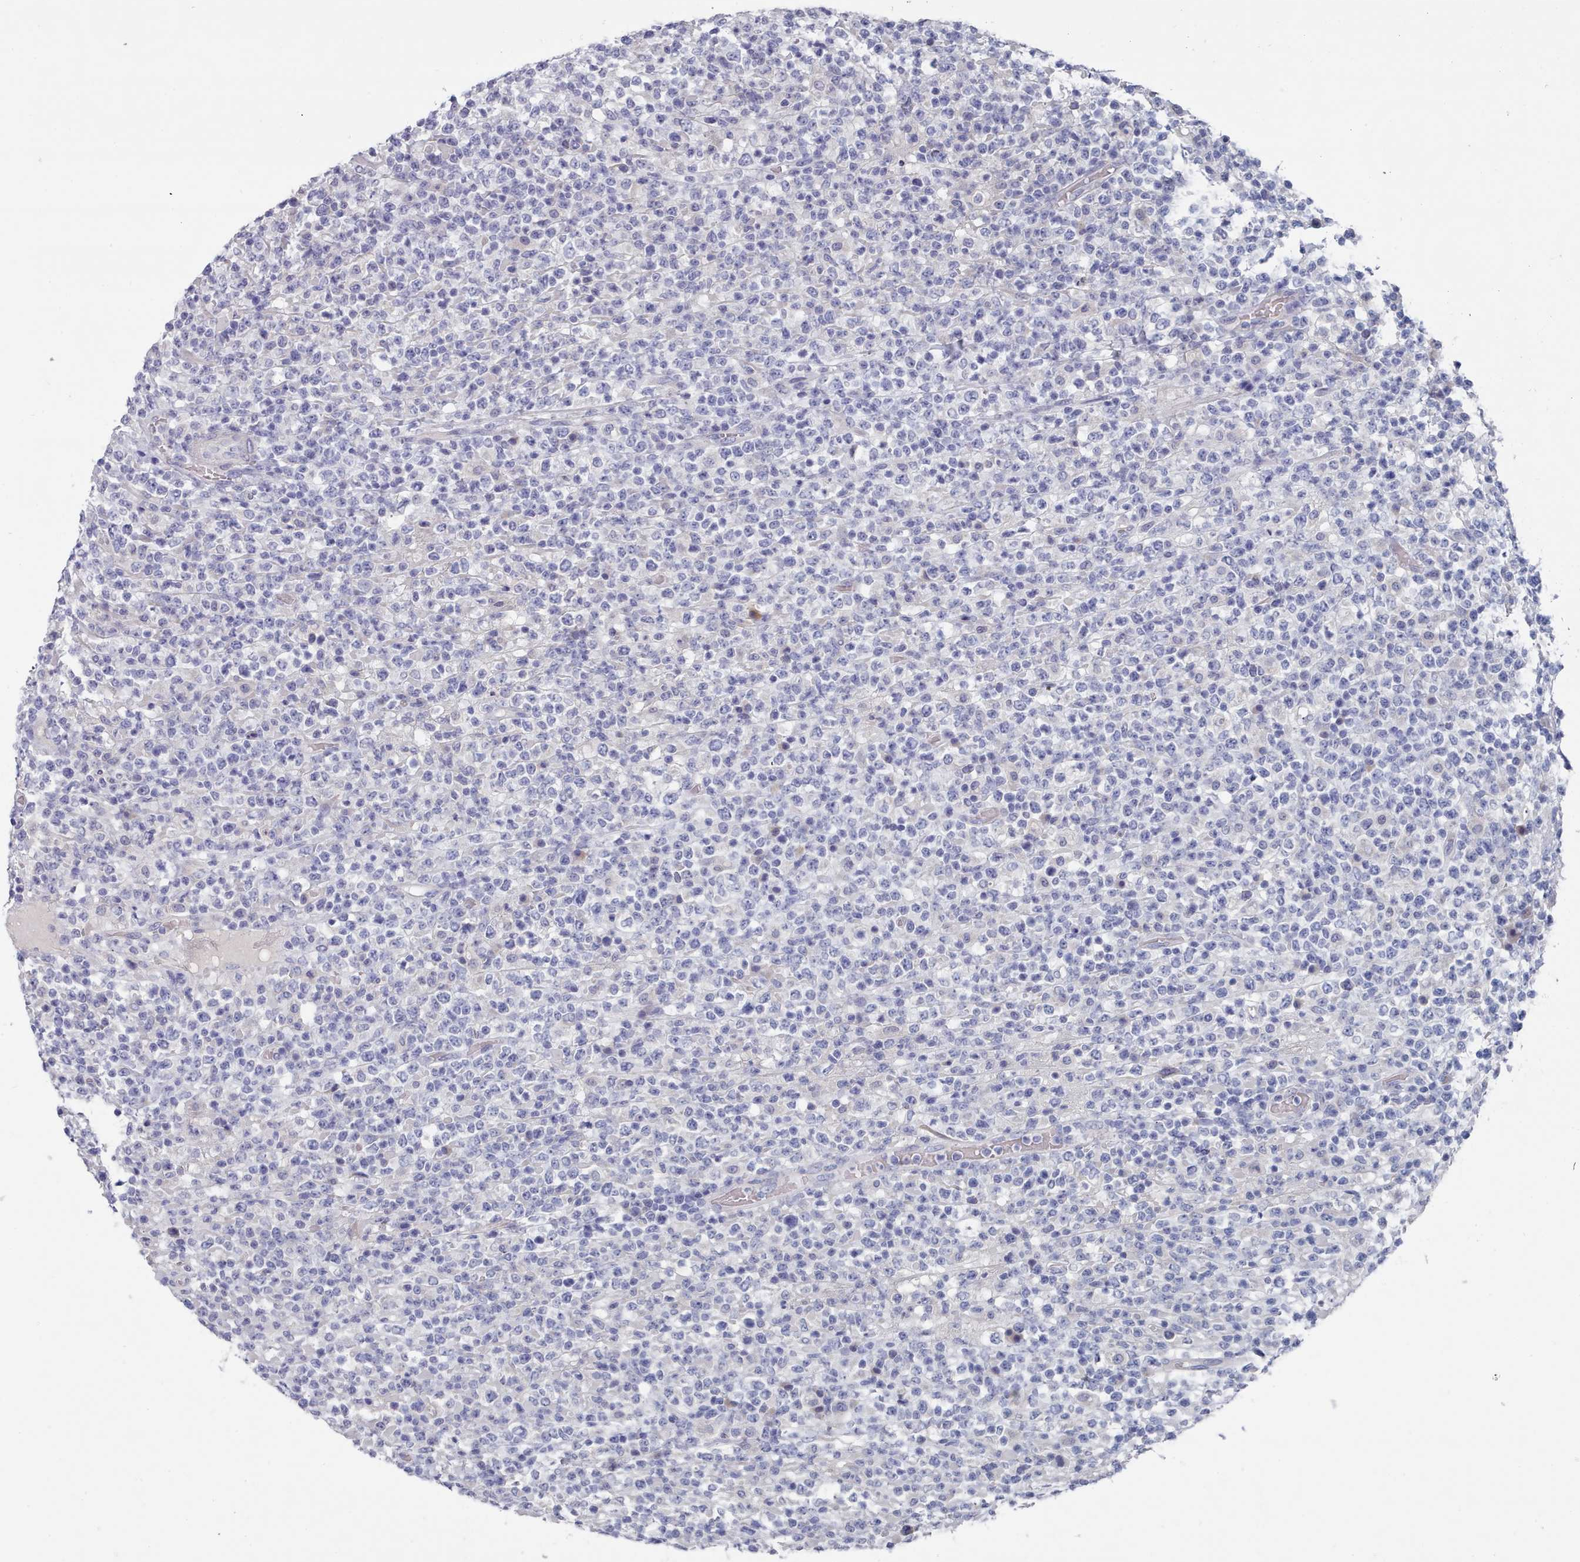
{"staining": {"intensity": "negative", "quantity": "none", "location": "none"}, "tissue": "lymphoma", "cell_type": "Tumor cells", "image_type": "cancer", "snomed": [{"axis": "morphology", "description": "Malignant lymphoma, non-Hodgkin's type, High grade"}, {"axis": "topography", "description": "Colon"}], "caption": "Image shows no significant protein positivity in tumor cells of lymphoma.", "gene": "ACAD11", "patient": {"sex": "female", "age": 53}}